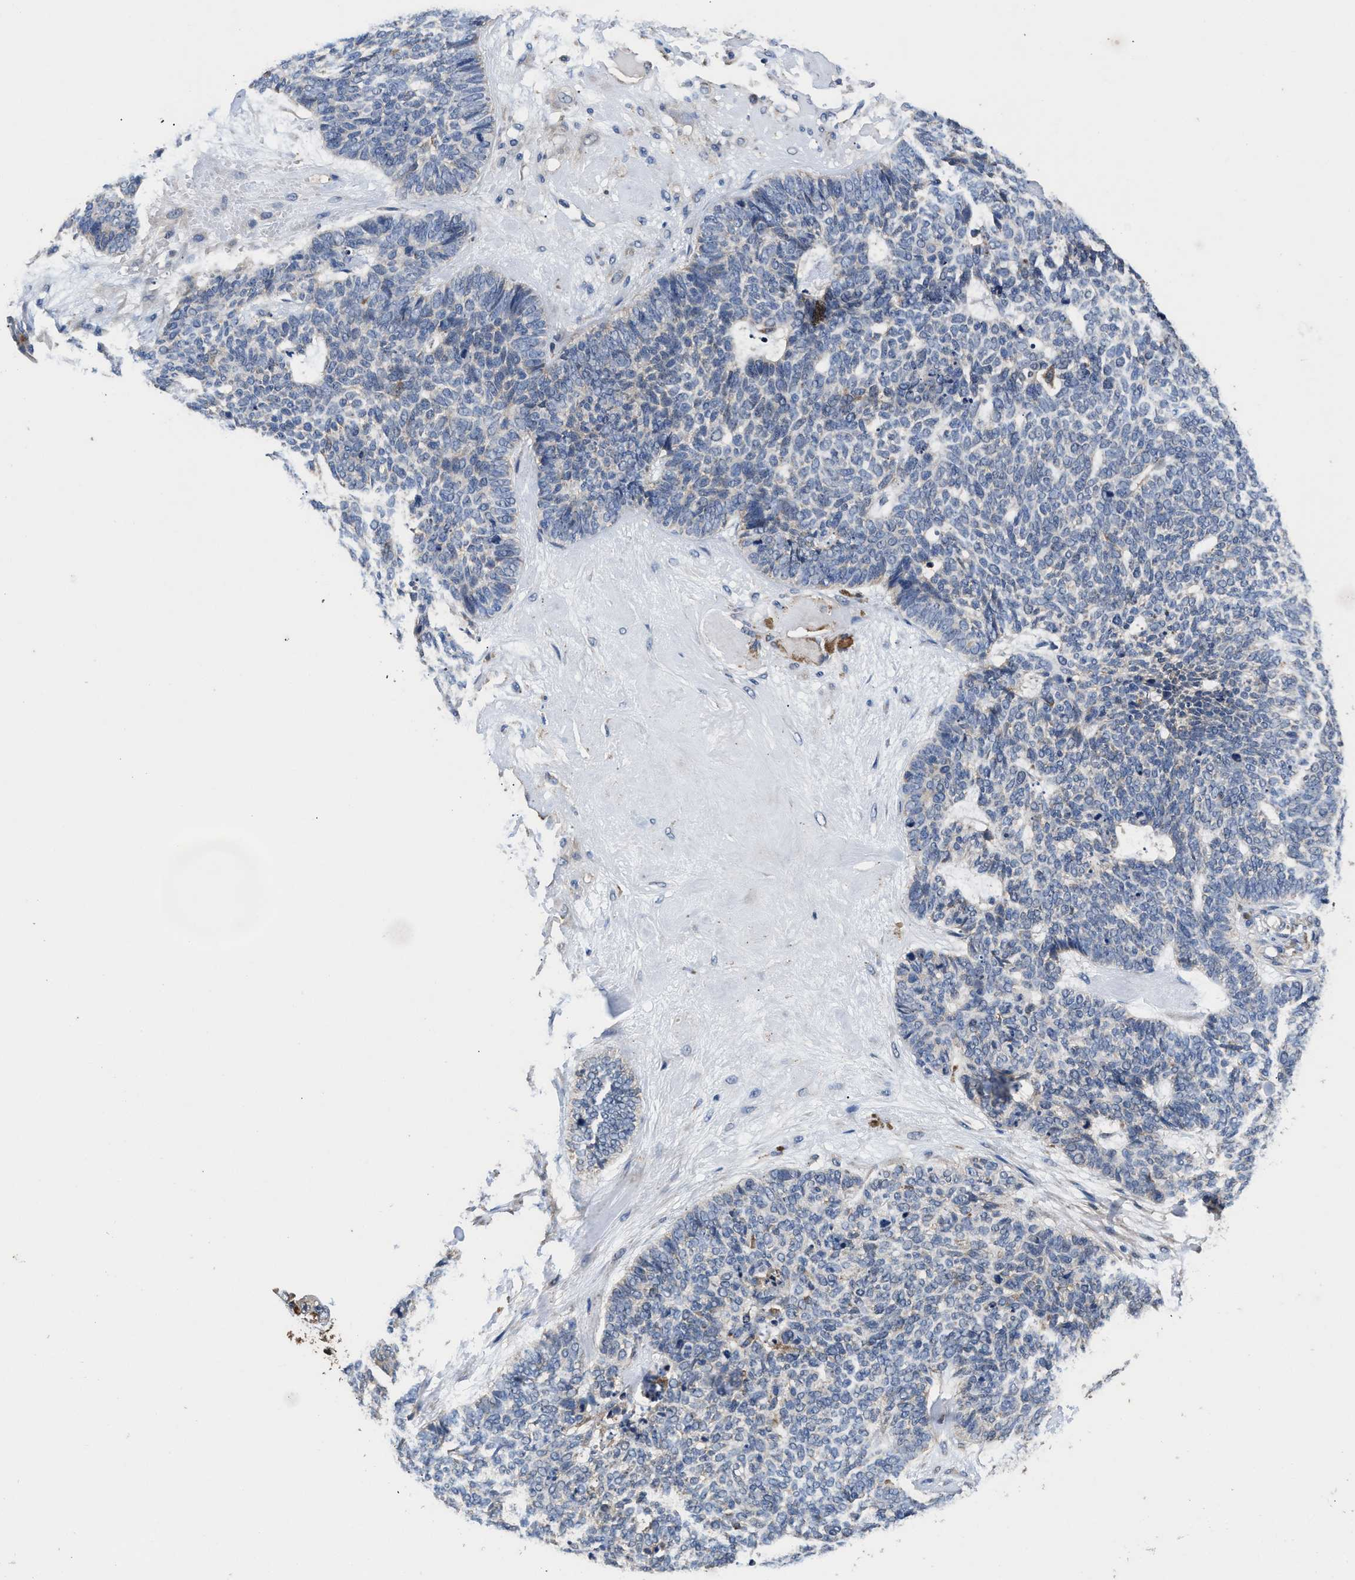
{"staining": {"intensity": "negative", "quantity": "none", "location": "none"}, "tissue": "skin cancer", "cell_type": "Tumor cells", "image_type": "cancer", "snomed": [{"axis": "morphology", "description": "Basal cell carcinoma"}, {"axis": "topography", "description": "Skin"}], "caption": "This is an immunohistochemistry (IHC) micrograph of human basal cell carcinoma (skin). There is no expression in tumor cells.", "gene": "ACLY", "patient": {"sex": "female", "age": 84}}